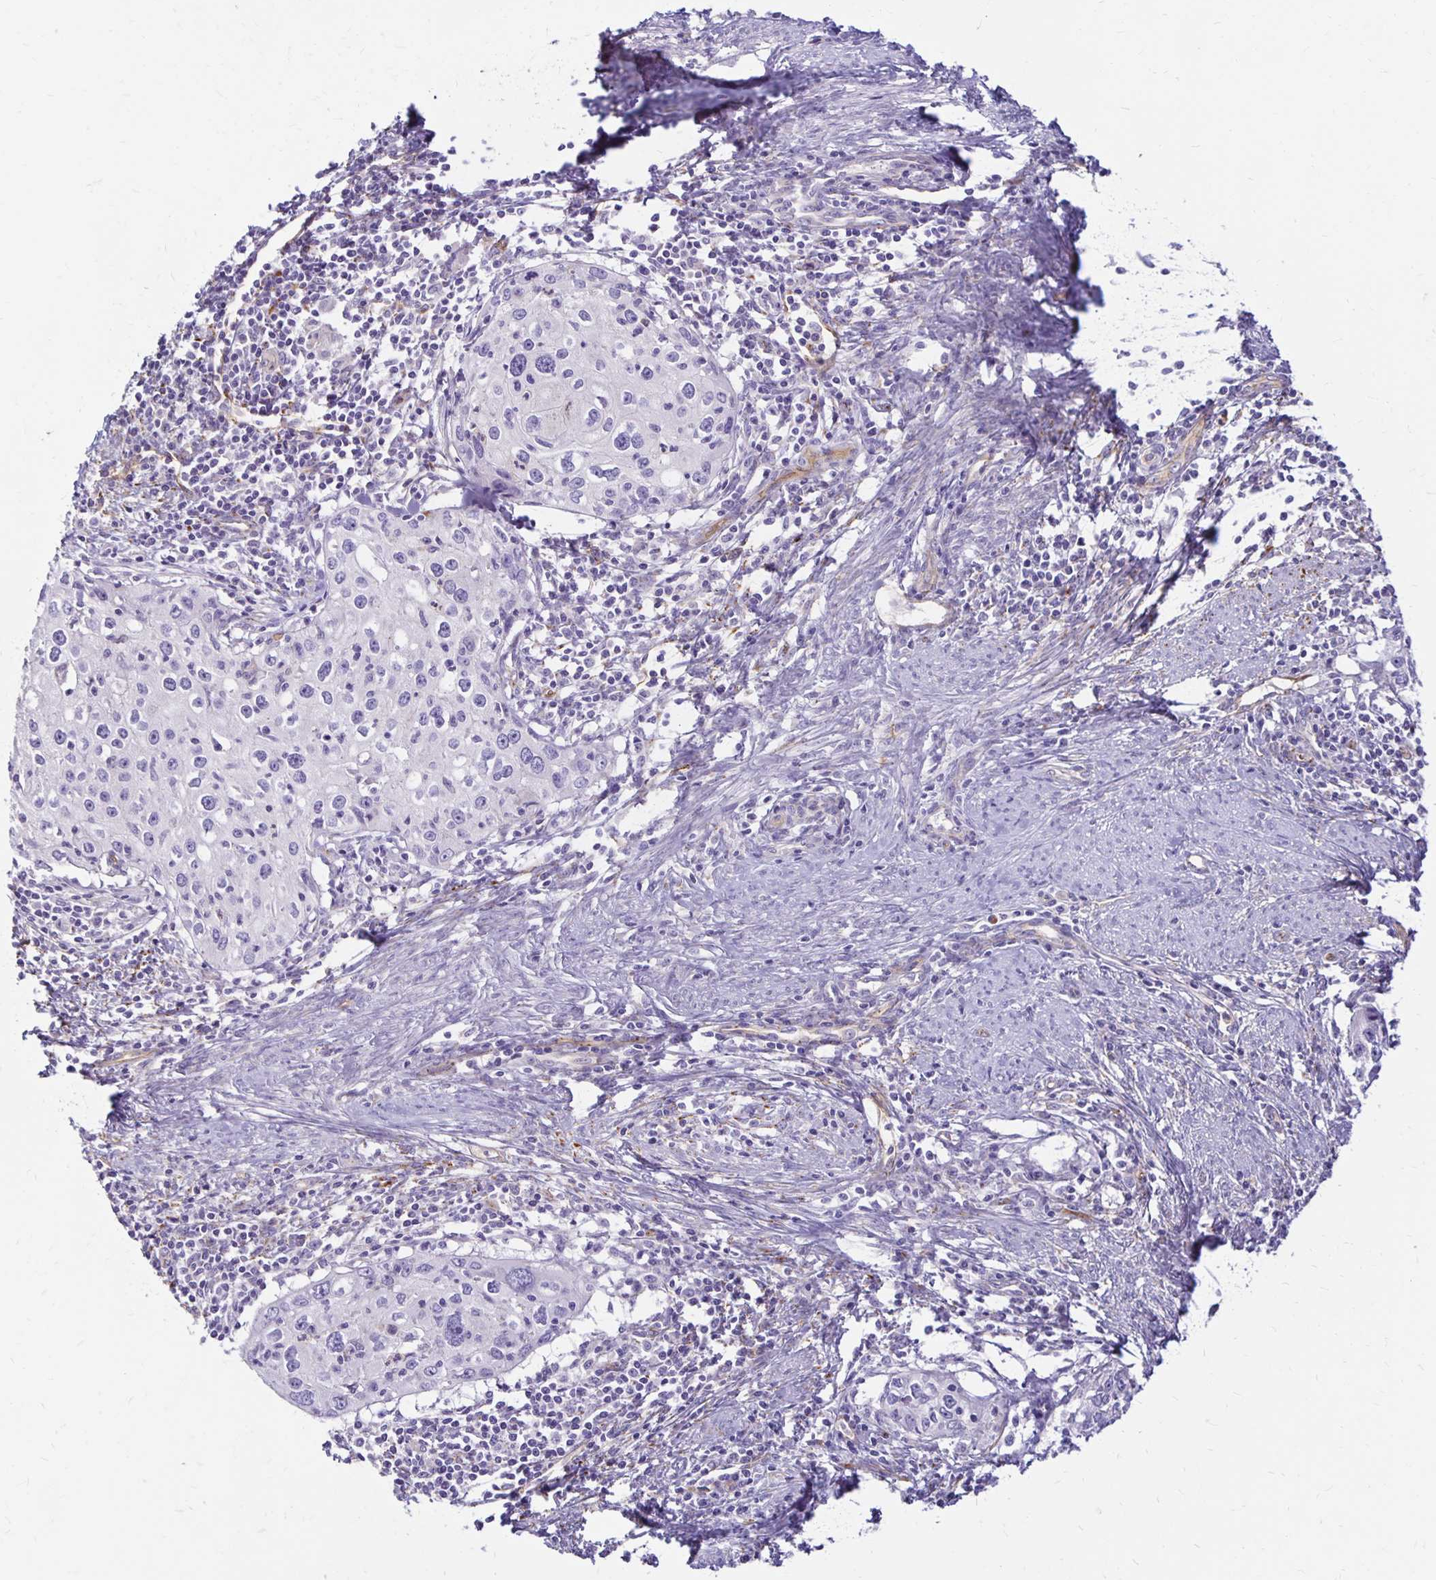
{"staining": {"intensity": "negative", "quantity": "none", "location": "none"}, "tissue": "cervical cancer", "cell_type": "Tumor cells", "image_type": "cancer", "snomed": [{"axis": "morphology", "description": "Squamous cell carcinoma, NOS"}, {"axis": "topography", "description": "Cervix"}], "caption": "DAB (3,3'-diaminobenzidine) immunohistochemical staining of human squamous cell carcinoma (cervical) shows no significant expression in tumor cells.", "gene": "TTYH1", "patient": {"sex": "female", "age": 40}}